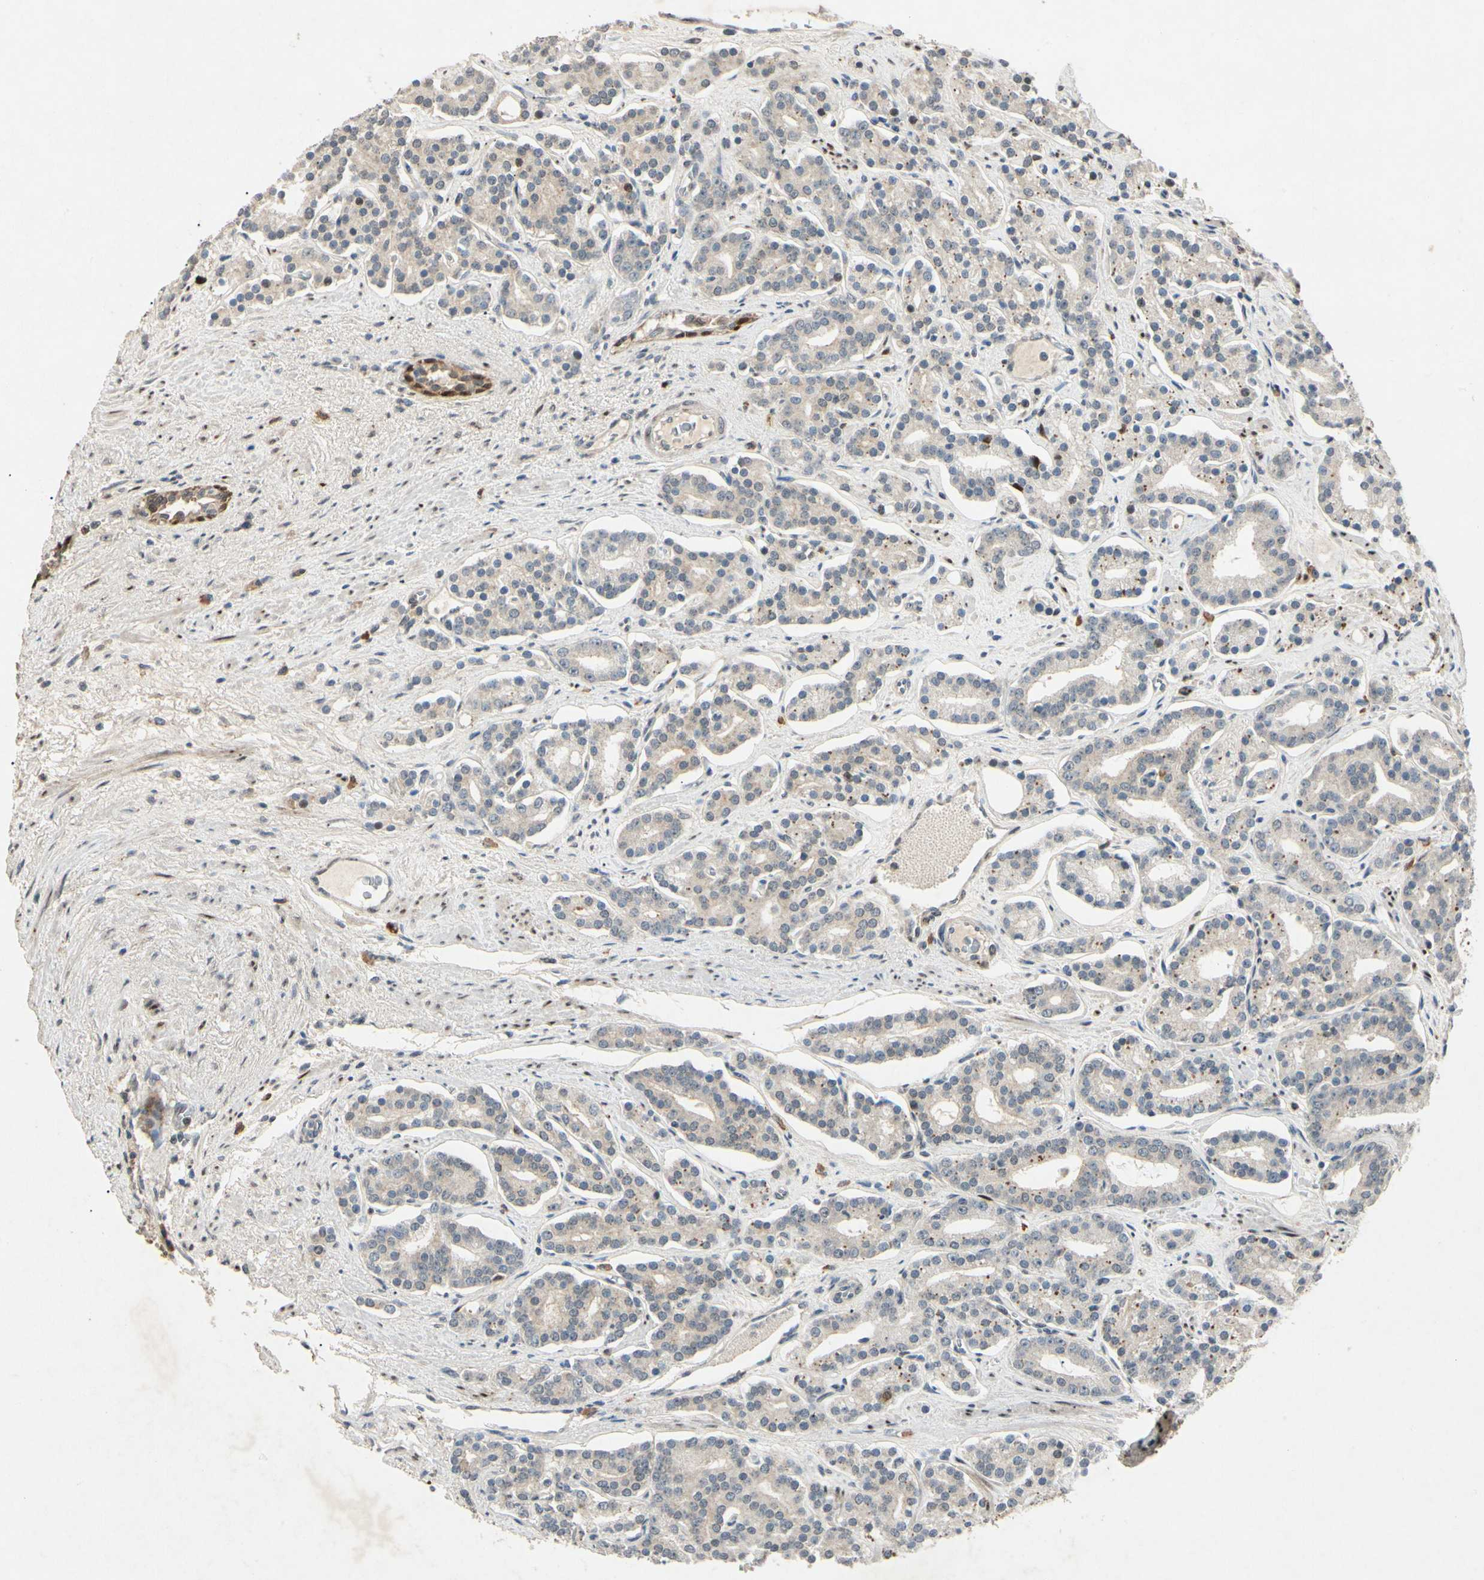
{"staining": {"intensity": "weak", "quantity": "<25%", "location": "cytoplasmic/membranous"}, "tissue": "prostate cancer", "cell_type": "Tumor cells", "image_type": "cancer", "snomed": [{"axis": "morphology", "description": "Adenocarcinoma, Low grade"}, {"axis": "topography", "description": "Prostate"}], "caption": "Human prostate low-grade adenocarcinoma stained for a protein using immunohistochemistry (IHC) shows no positivity in tumor cells.", "gene": "HSPA1B", "patient": {"sex": "male", "age": 63}}